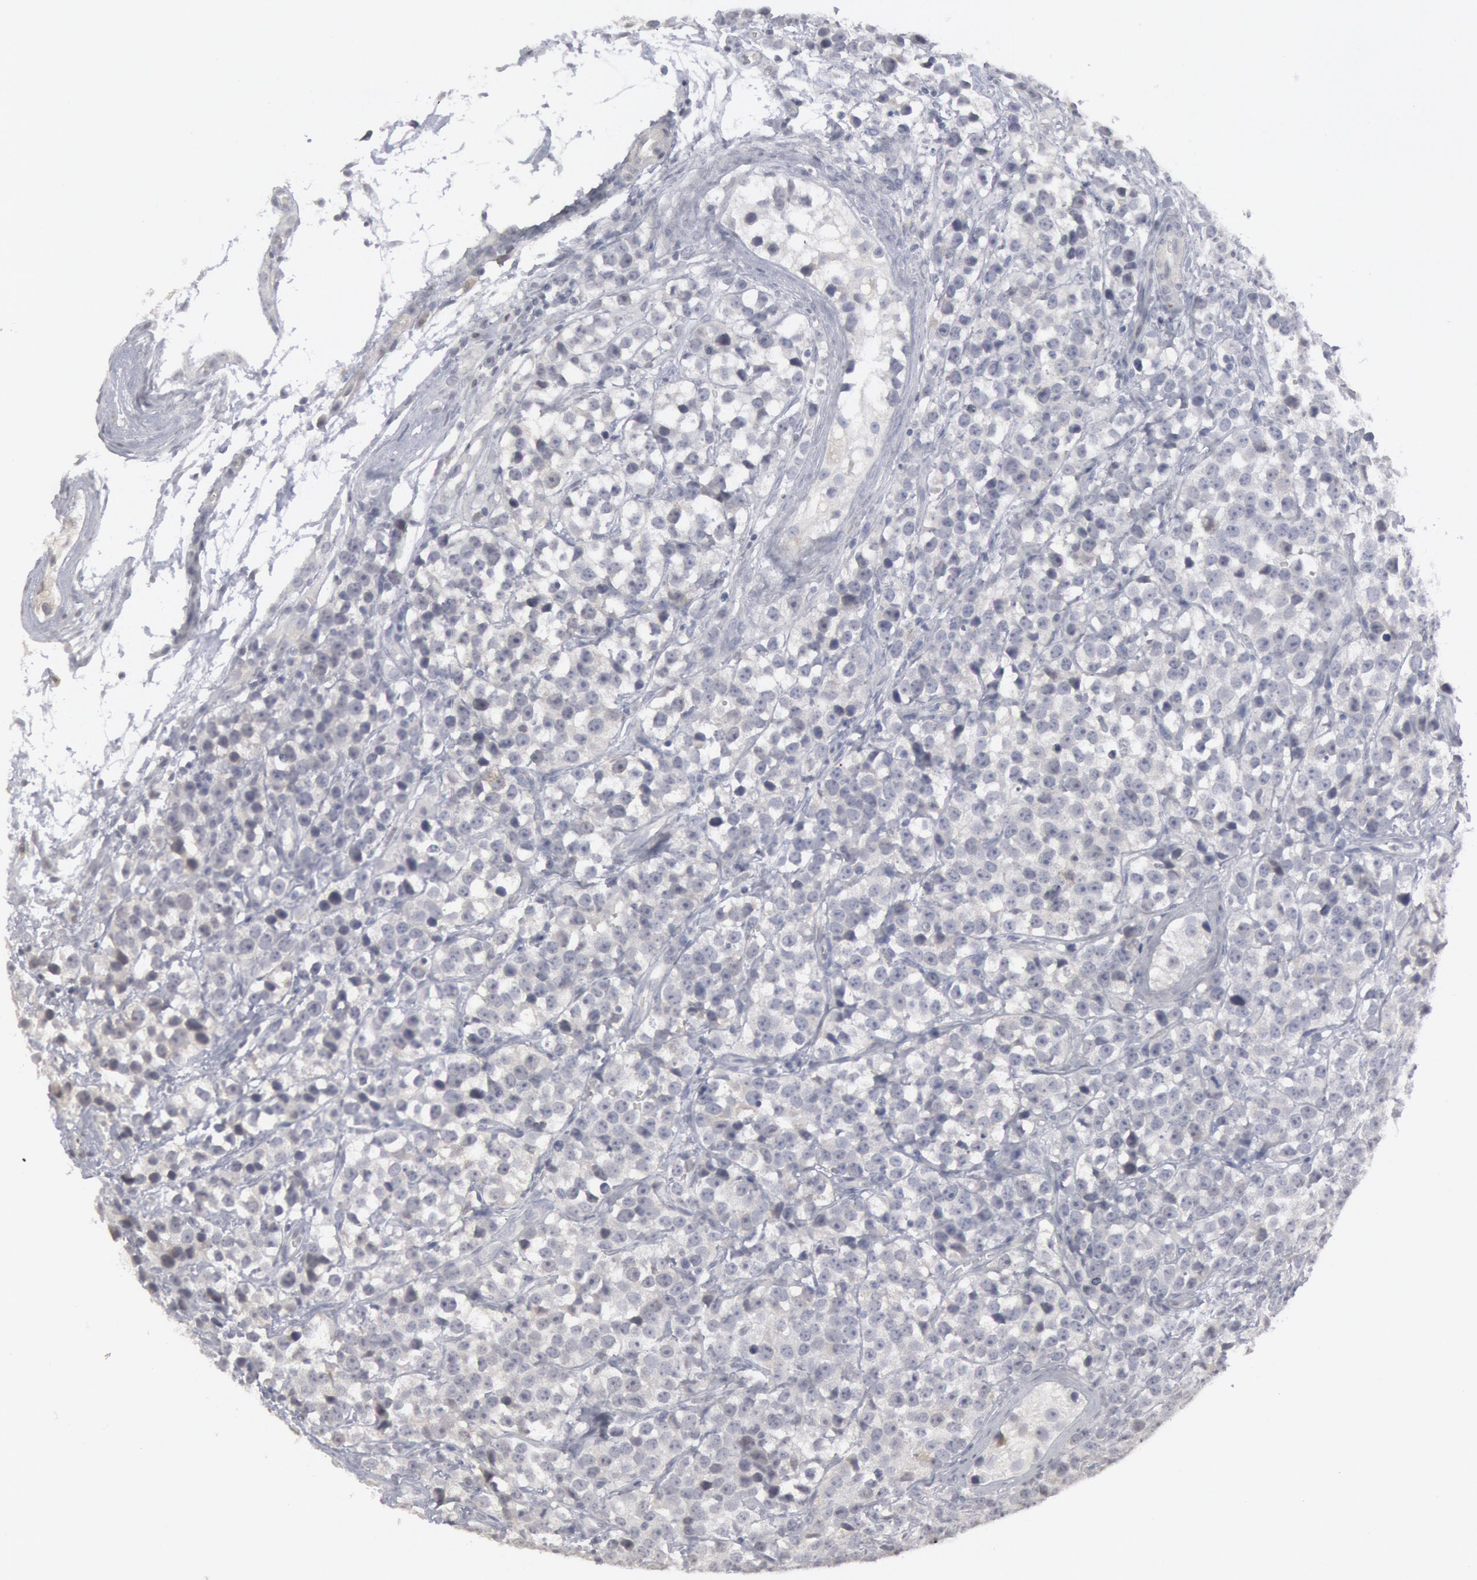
{"staining": {"intensity": "negative", "quantity": "none", "location": "none"}, "tissue": "testis cancer", "cell_type": "Tumor cells", "image_type": "cancer", "snomed": [{"axis": "morphology", "description": "Seminoma, NOS"}, {"axis": "topography", "description": "Testis"}], "caption": "High magnification brightfield microscopy of seminoma (testis) stained with DAB (3,3'-diaminobenzidine) (brown) and counterstained with hematoxylin (blue): tumor cells show no significant positivity.", "gene": "DMC1", "patient": {"sex": "male", "age": 25}}